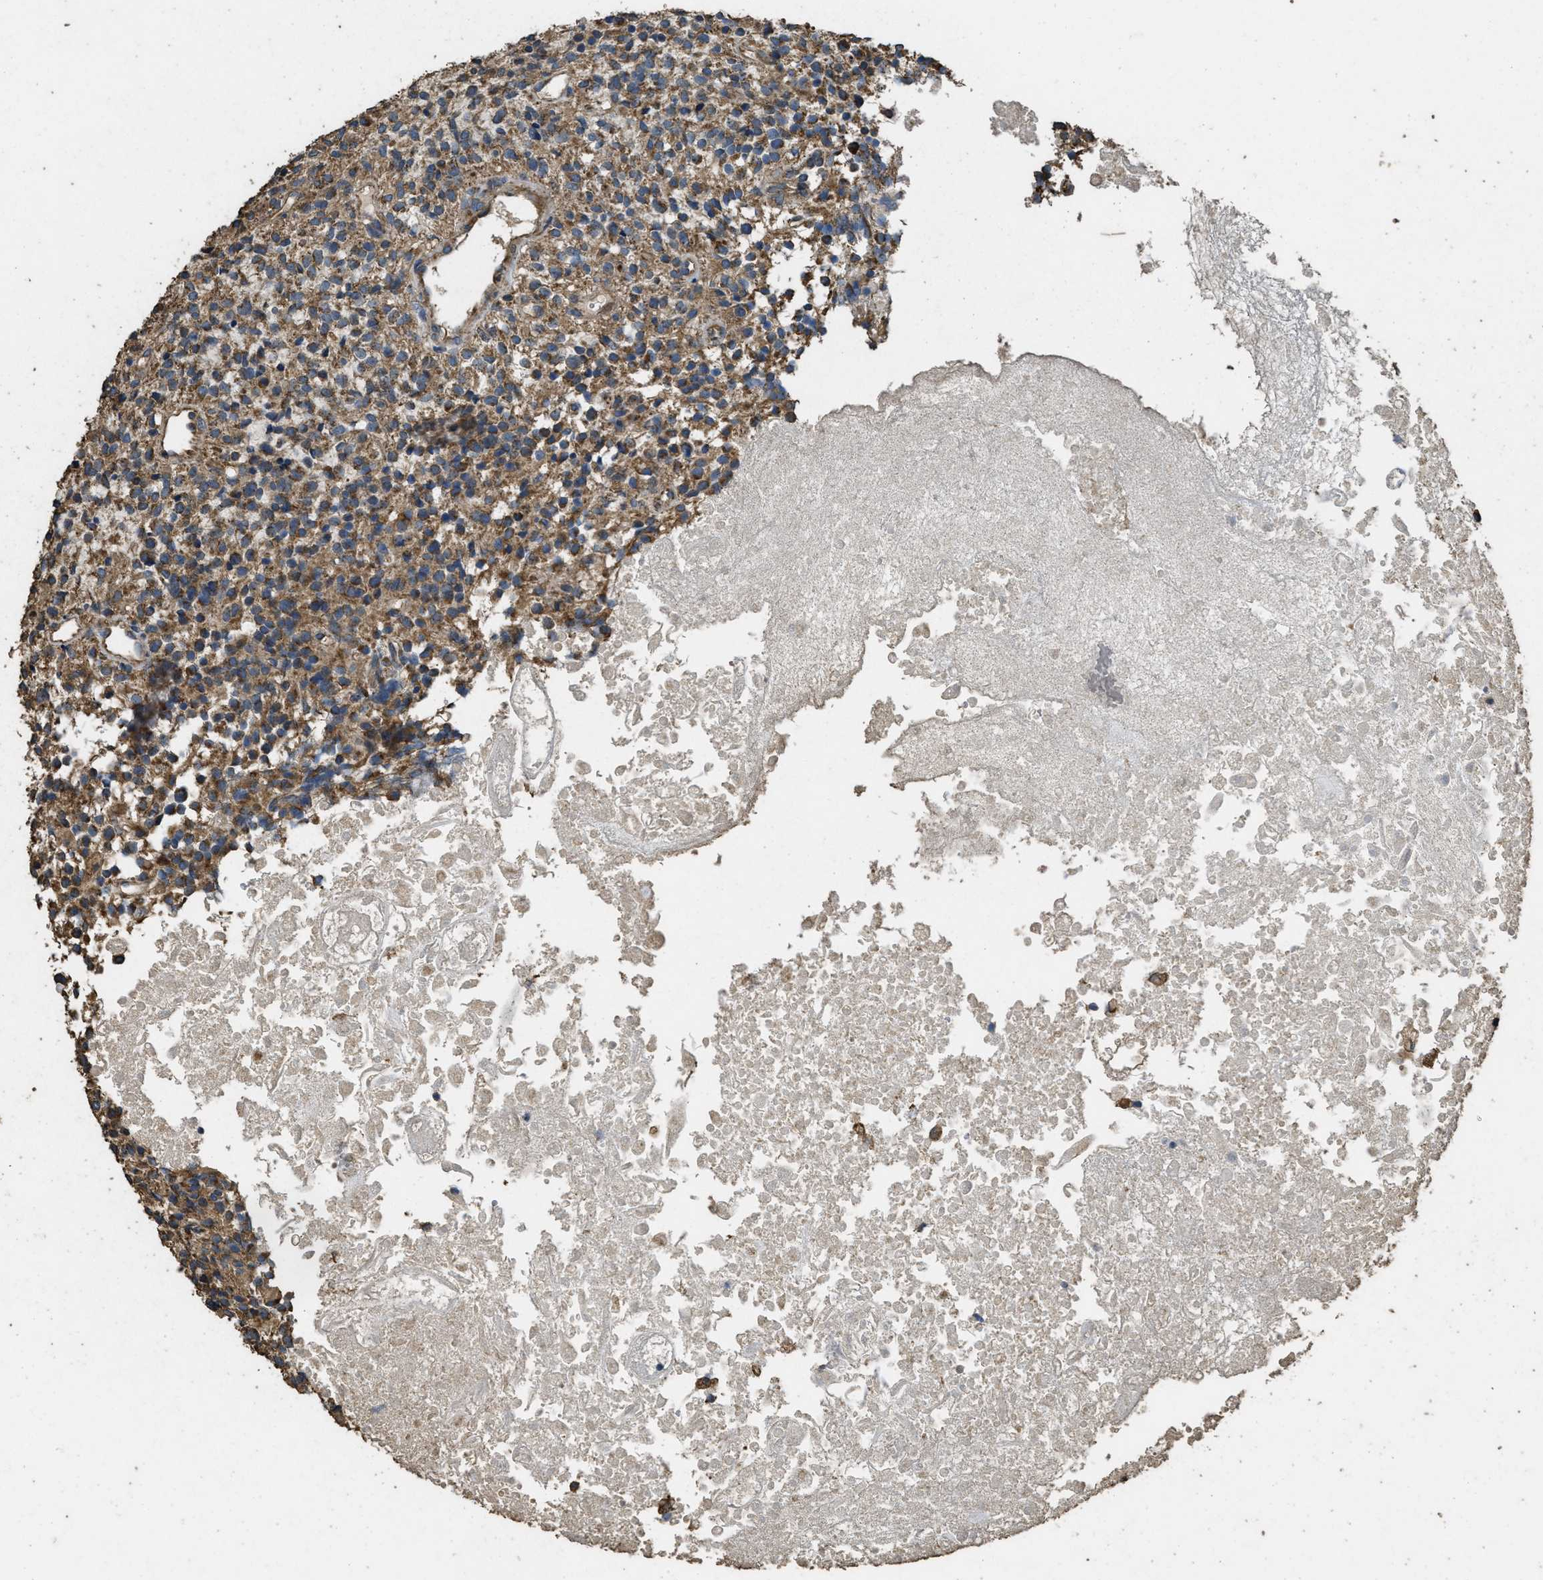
{"staining": {"intensity": "moderate", "quantity": "25%-75%", "location": "cytoplasmic/membranous"}, "tissue": "glioma", "cell_type": "Tumor cells", "image_type": "cancer", "snomed": [{"axis": "morphology", "description": "Glioma, malignant, High grade"}, {"axis": "topography", "description": "Brain"}], "caption": "Malignant glioma (high-grade) stained for a protein (brown) demonstrates moderate cytoplasmic/membranous positive staining in about 25%-75% of tumor cells.", "gene": "CYRIA", "patient": {"sex": "female", "age": 59}}